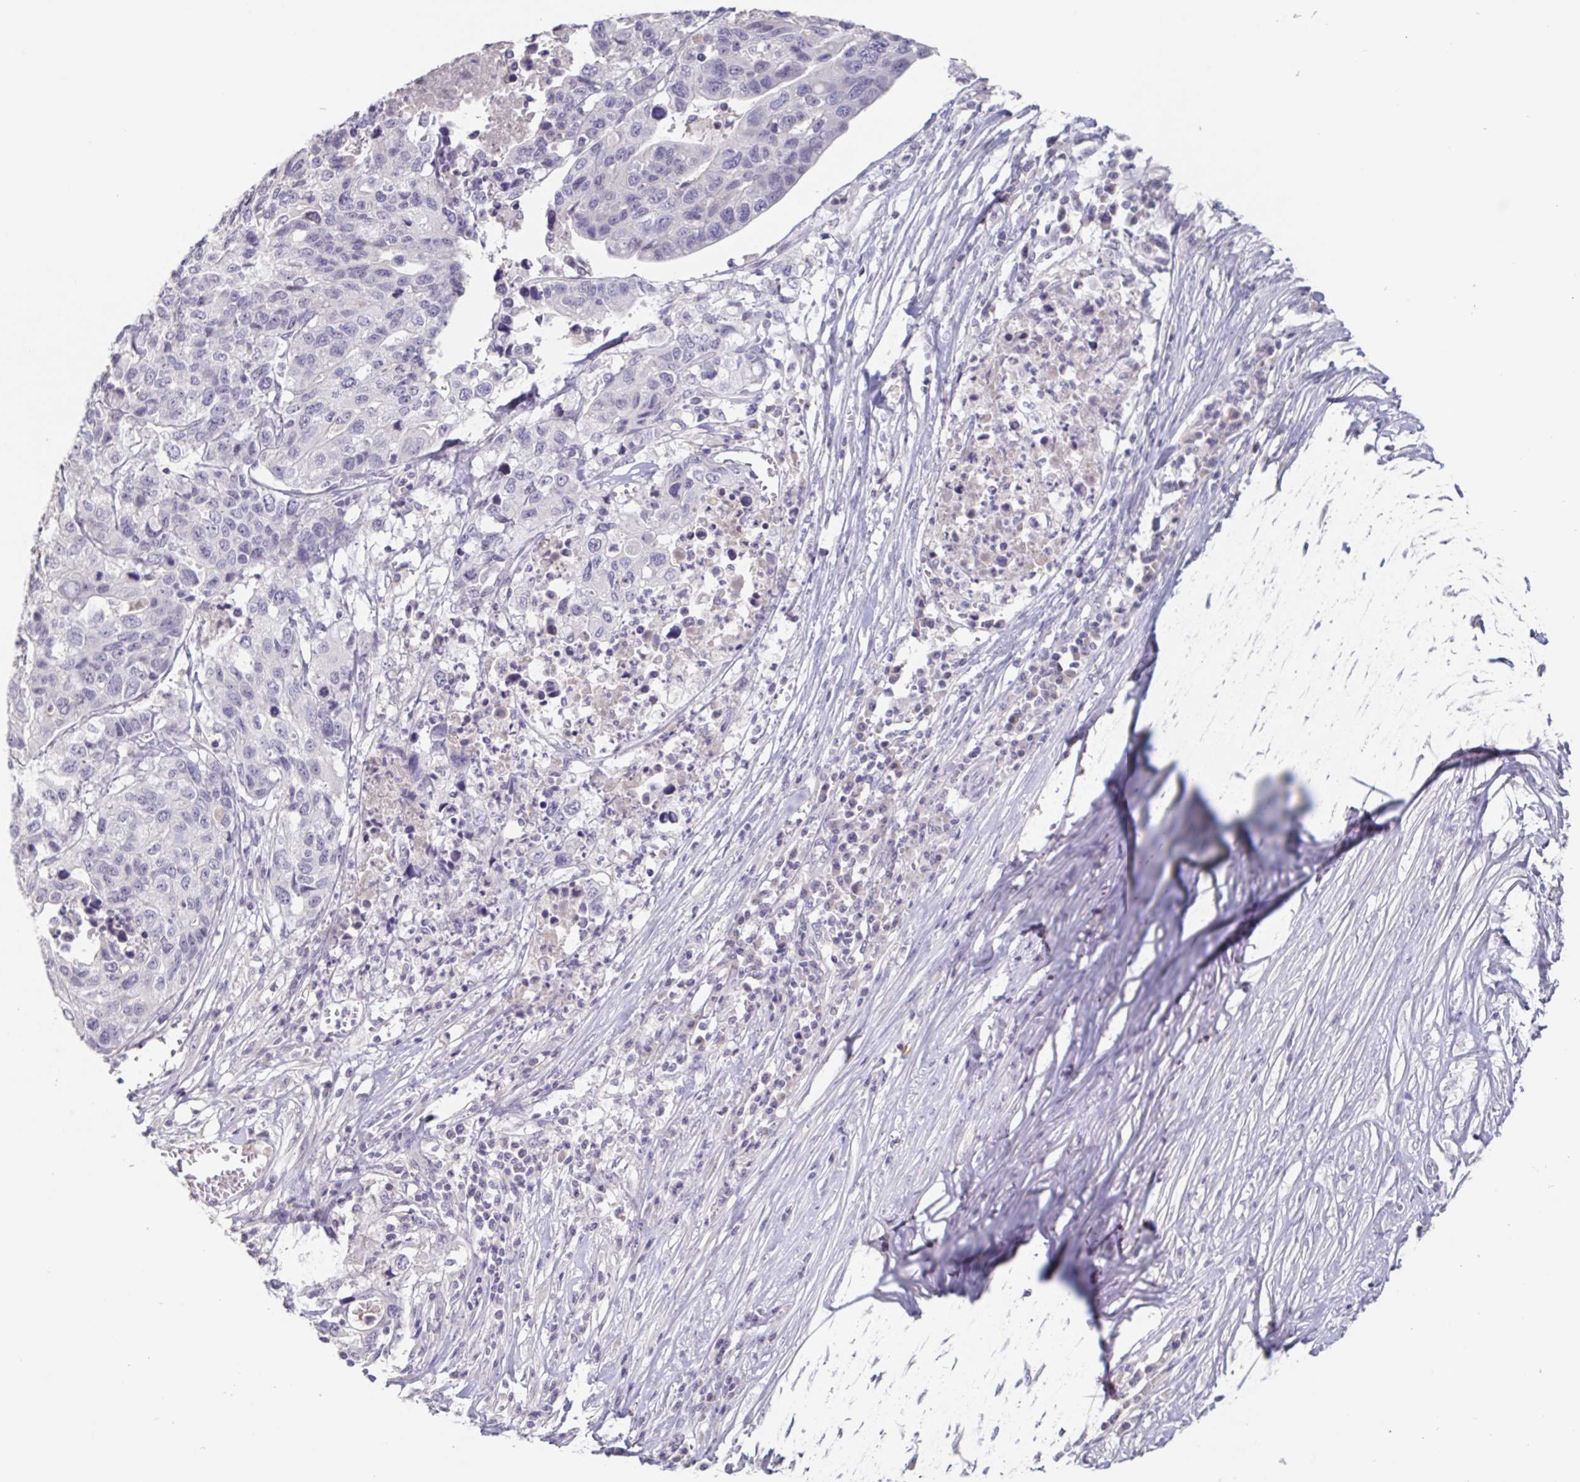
{"staining": {"intensity": "negative", "quantity": "none", "location": "none"}, "tissue": "stomach cancer", "cell_type": "Tumor cells", "image_type": "cancer", "snomed": [{"axis": "morphology", "description": "Adenocarcinoma, NOS"}, {"axis": "topography", "description": "Stomach, upper"}], "caption": "Tumor cells show no significant positivity in stomach adenocarcinoma. (Immunohistochemistry (ihc), brightfield microscopy, high magnification).", "gene": "INSL5", "patient": {"sex": "female", "age": 67}}